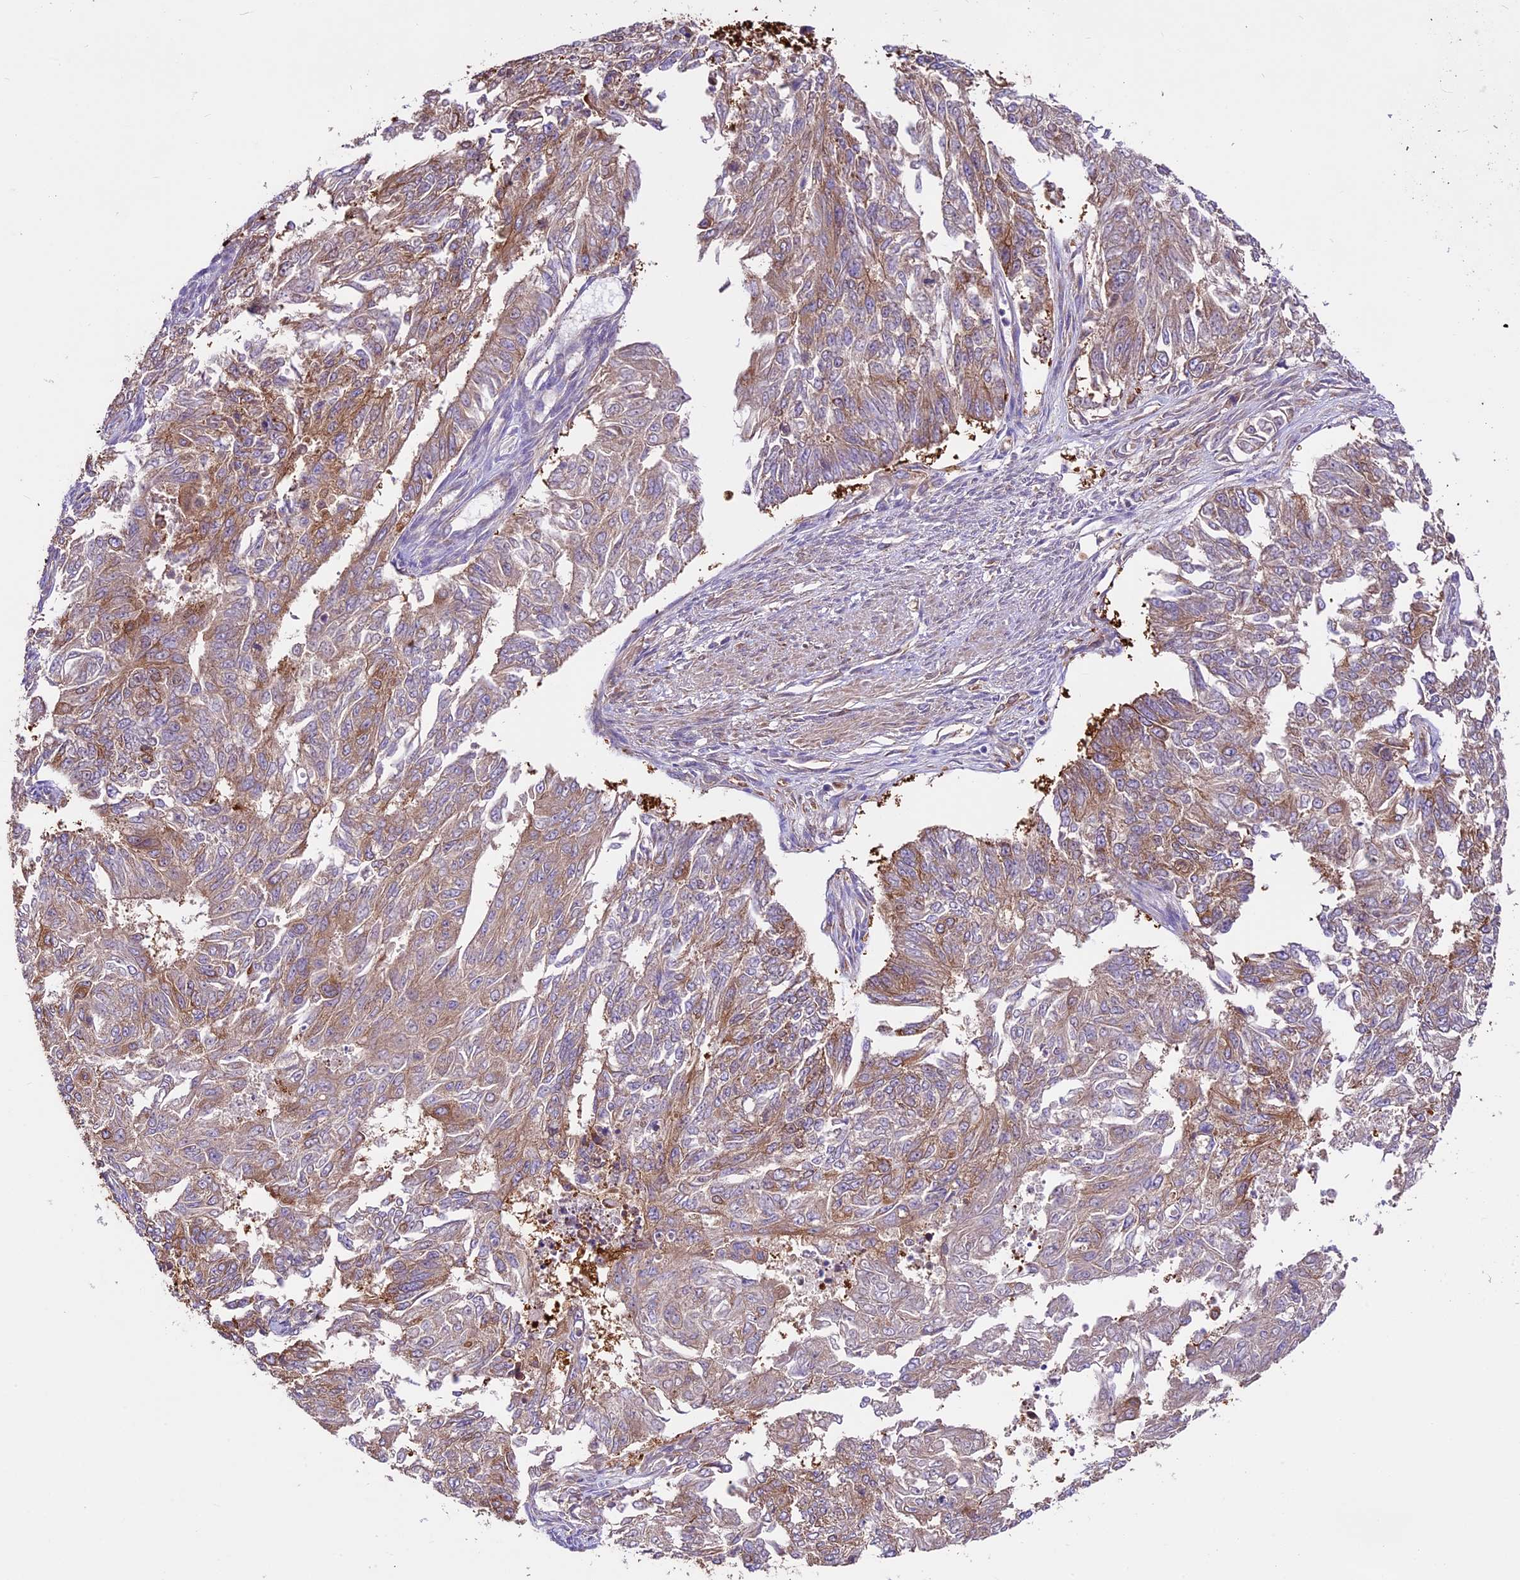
{"staining": {"intensity": "moderate", "quantity": "25%-75%", "location": "cytoplasmic/membranous"}, "tissue": "endometrial cancer", "cell_type": "Tumor cells", "image_type": "cancer", "snomed": [{"axis": "morphology", "description": "Adenocarcinoma, NOS"}, {"axis": "topography", "description": "Endometrium"}], "caption": "A brown stain shows moderate cytoplasmic/membranous staining of a protein in endometrial adenocarcinoma tumor cells.", "gene": "KARS1", "patient": {"sex": "female", "age": 32}}